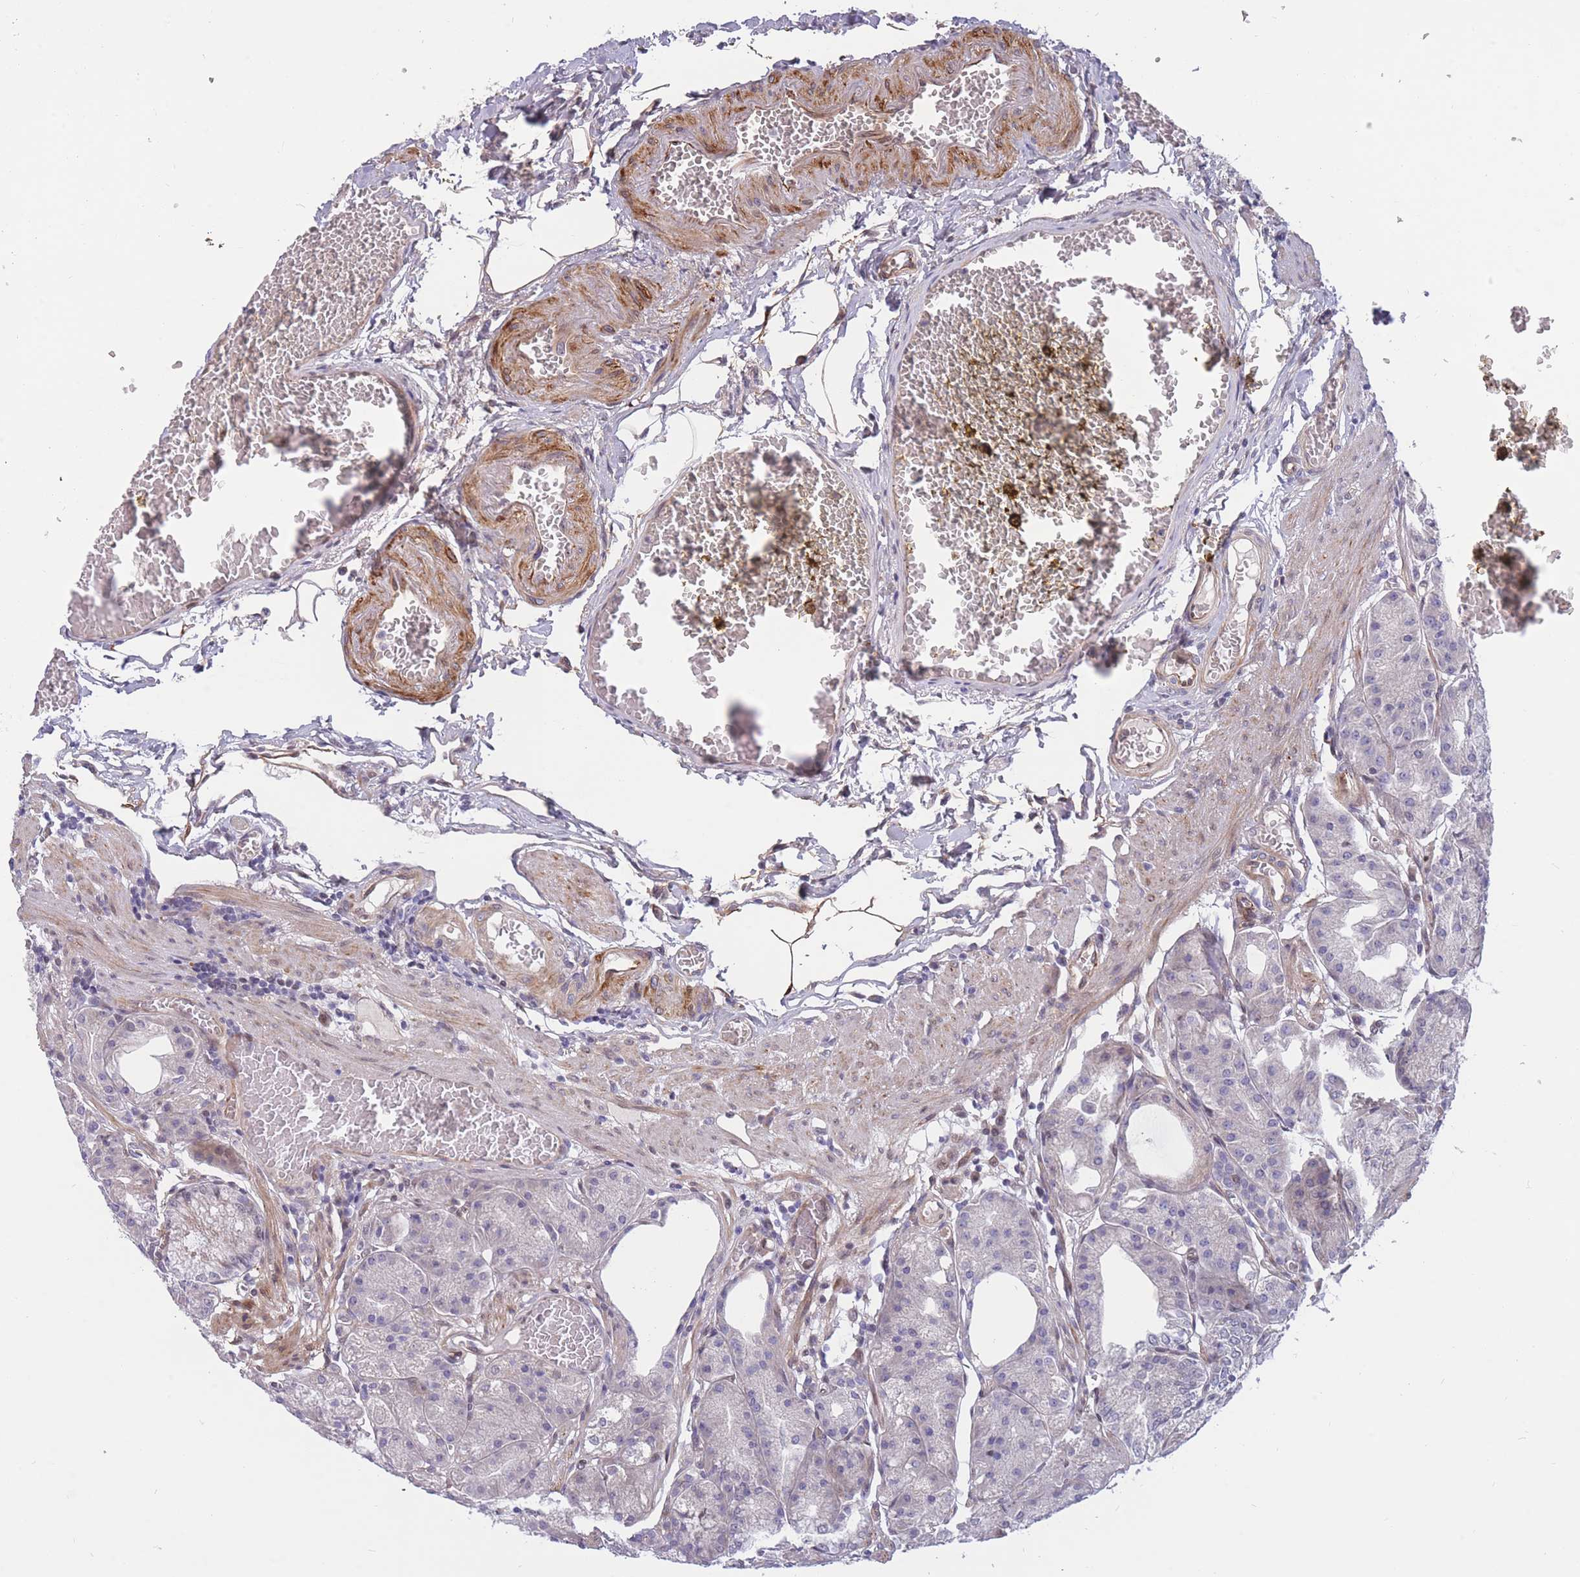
{"staining": {"intensity": "moderate", "quantity": "<25%", "location": "nuclear"}, "tissue": "stomach", "cell_type": "Glandular cells", "image_type": "normal", "snomed": [{"axis": "morphology", "description": "Normal tissue, NOS"}, {"axis": "topography", "description": "Stomach, upper"}, {"axis": "topography", "description": "Stomach, lower"}], "caption": "Stomach stained with a brown dye shows moderate nuclear positive positivity in about <25% of glandular cells.", "gene": "BCL9L", "patient": {"sex": "male", "age": 71}}